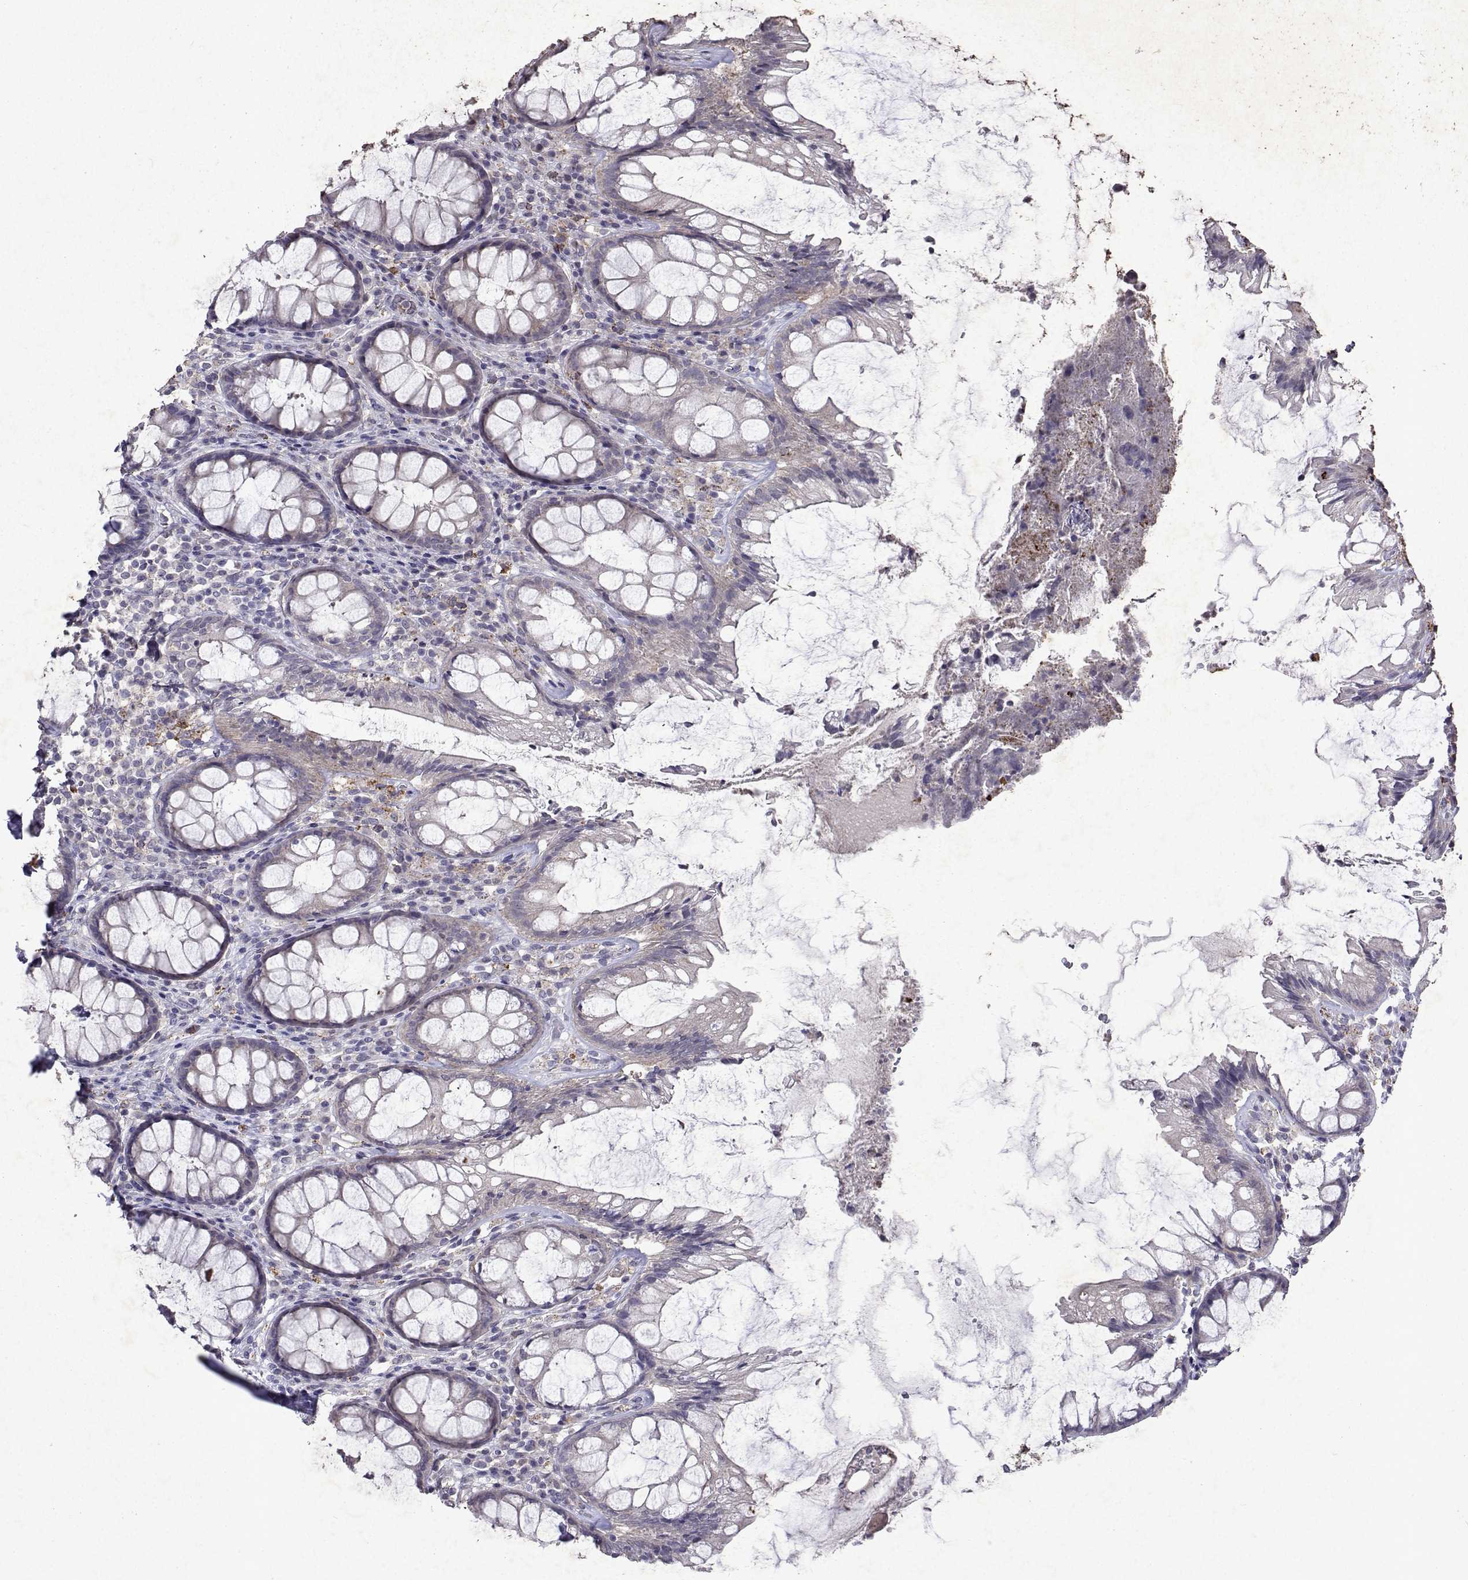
{"staining": {"intensity": "negative", "quantity": "none", "location": "none"}, "tissue": "rectum", "cell_type": "Glandular cells", "image_type": "normal", "snomed": [{"axis": "morphology", "description": "Normal tissue, NOS"}, {"axis": "topography", "description": "Rectum"}], "caption": "Immunohistochemistry of unremarkable human rectum displays no positivity in glandular cells. Nuclei are stained in blue.", "gene": "DUSP28", "patient": {"sex": "male", "age": 72}}